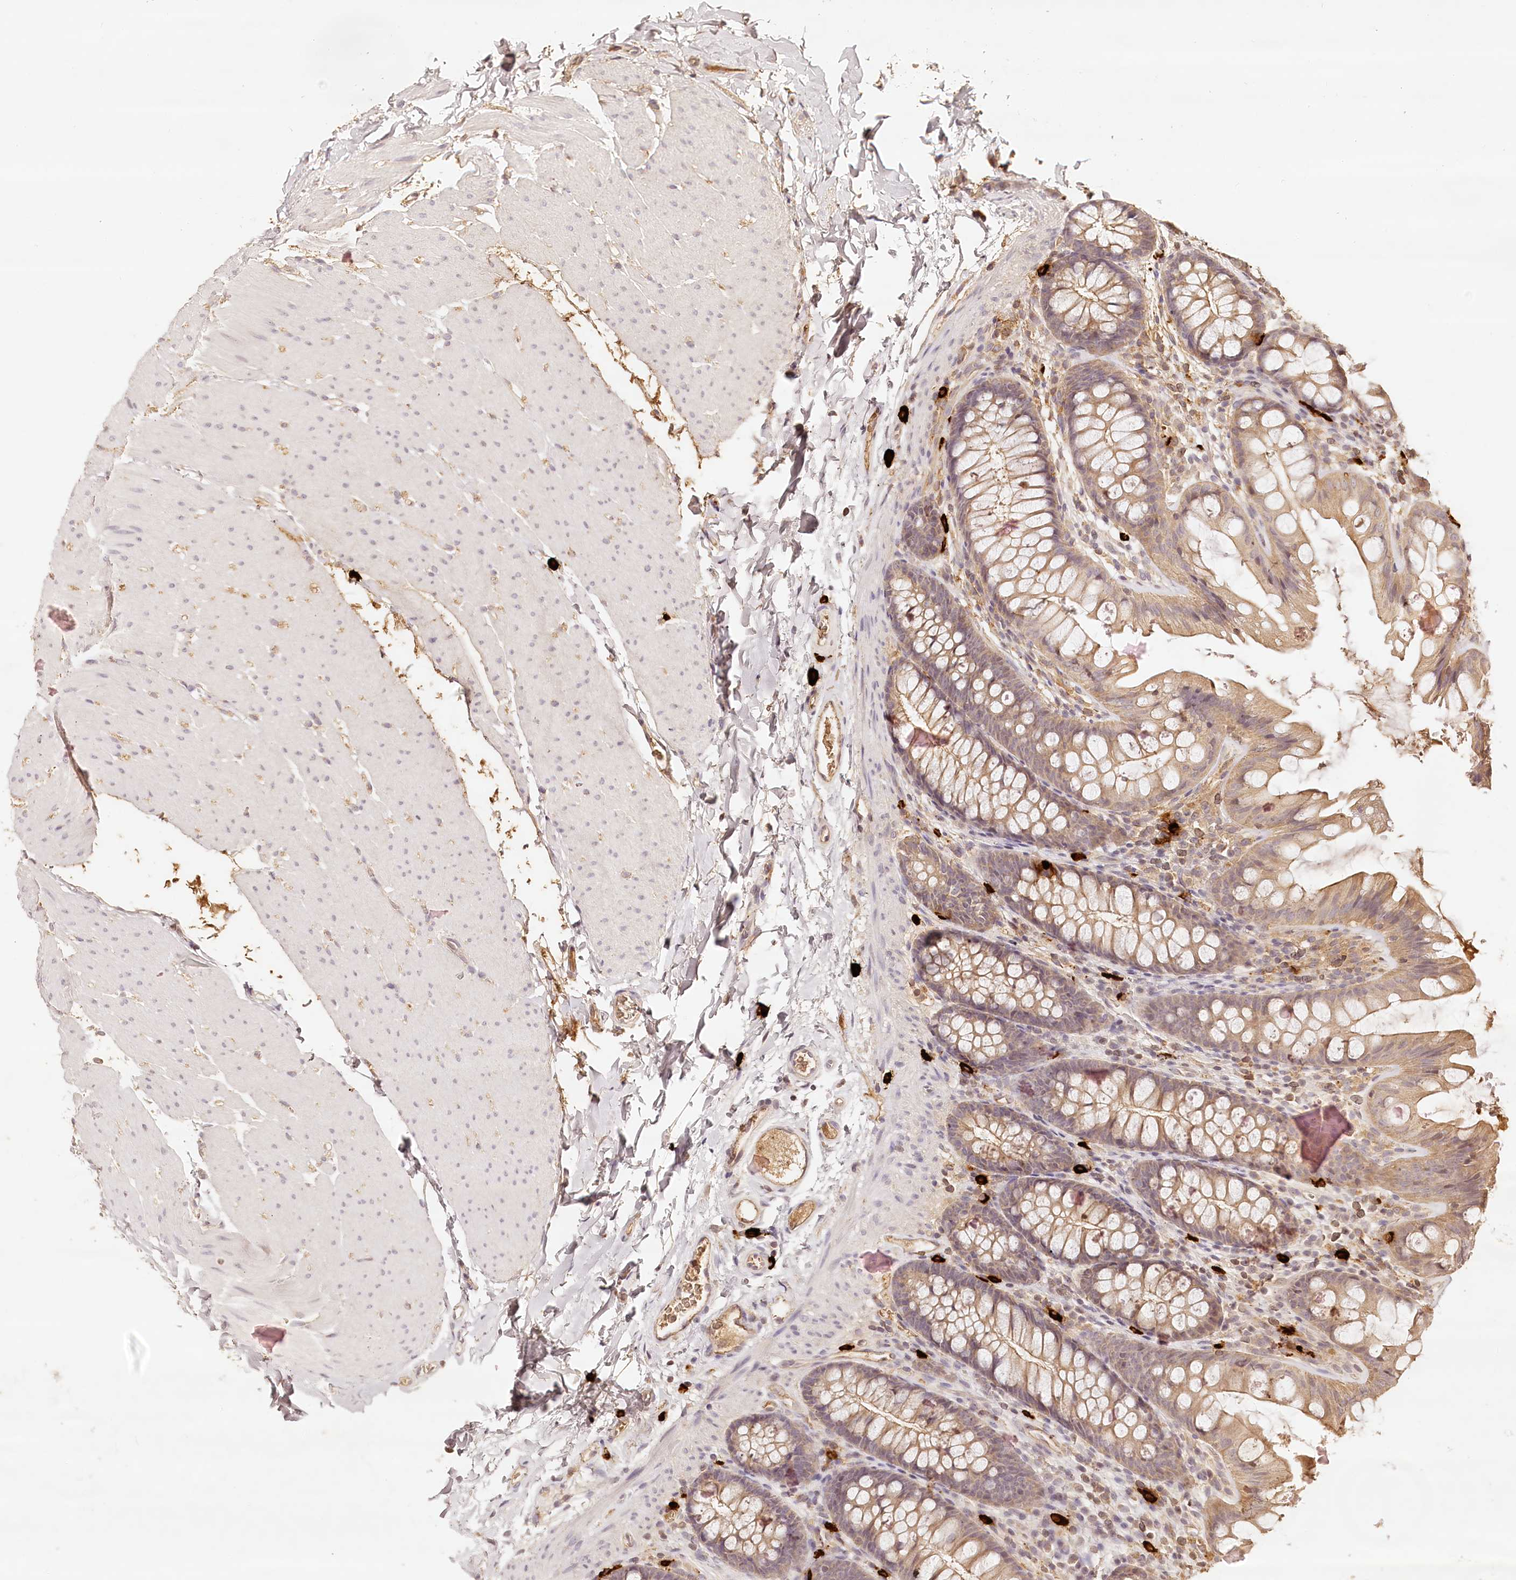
{"staining": {"intensity": "weak", "quantity": ">75%", "location": "cytoplasmic/membranous"}, "tissue": "colon", "cell_type": "Endothelial cells", "image_type": "normal", "snomed": [{"axis": "morphology", "description": "Normal tissue, NOS"}, {"axis": "topography", "description": "Colon"}], "caption": "Protein staining of benign colon shows weak cytoplasmic/membranous expression in approximately >75% of endothelial cells.", "gene": "SYNGR1", "patient": {"sex": "female", "age": 62}}